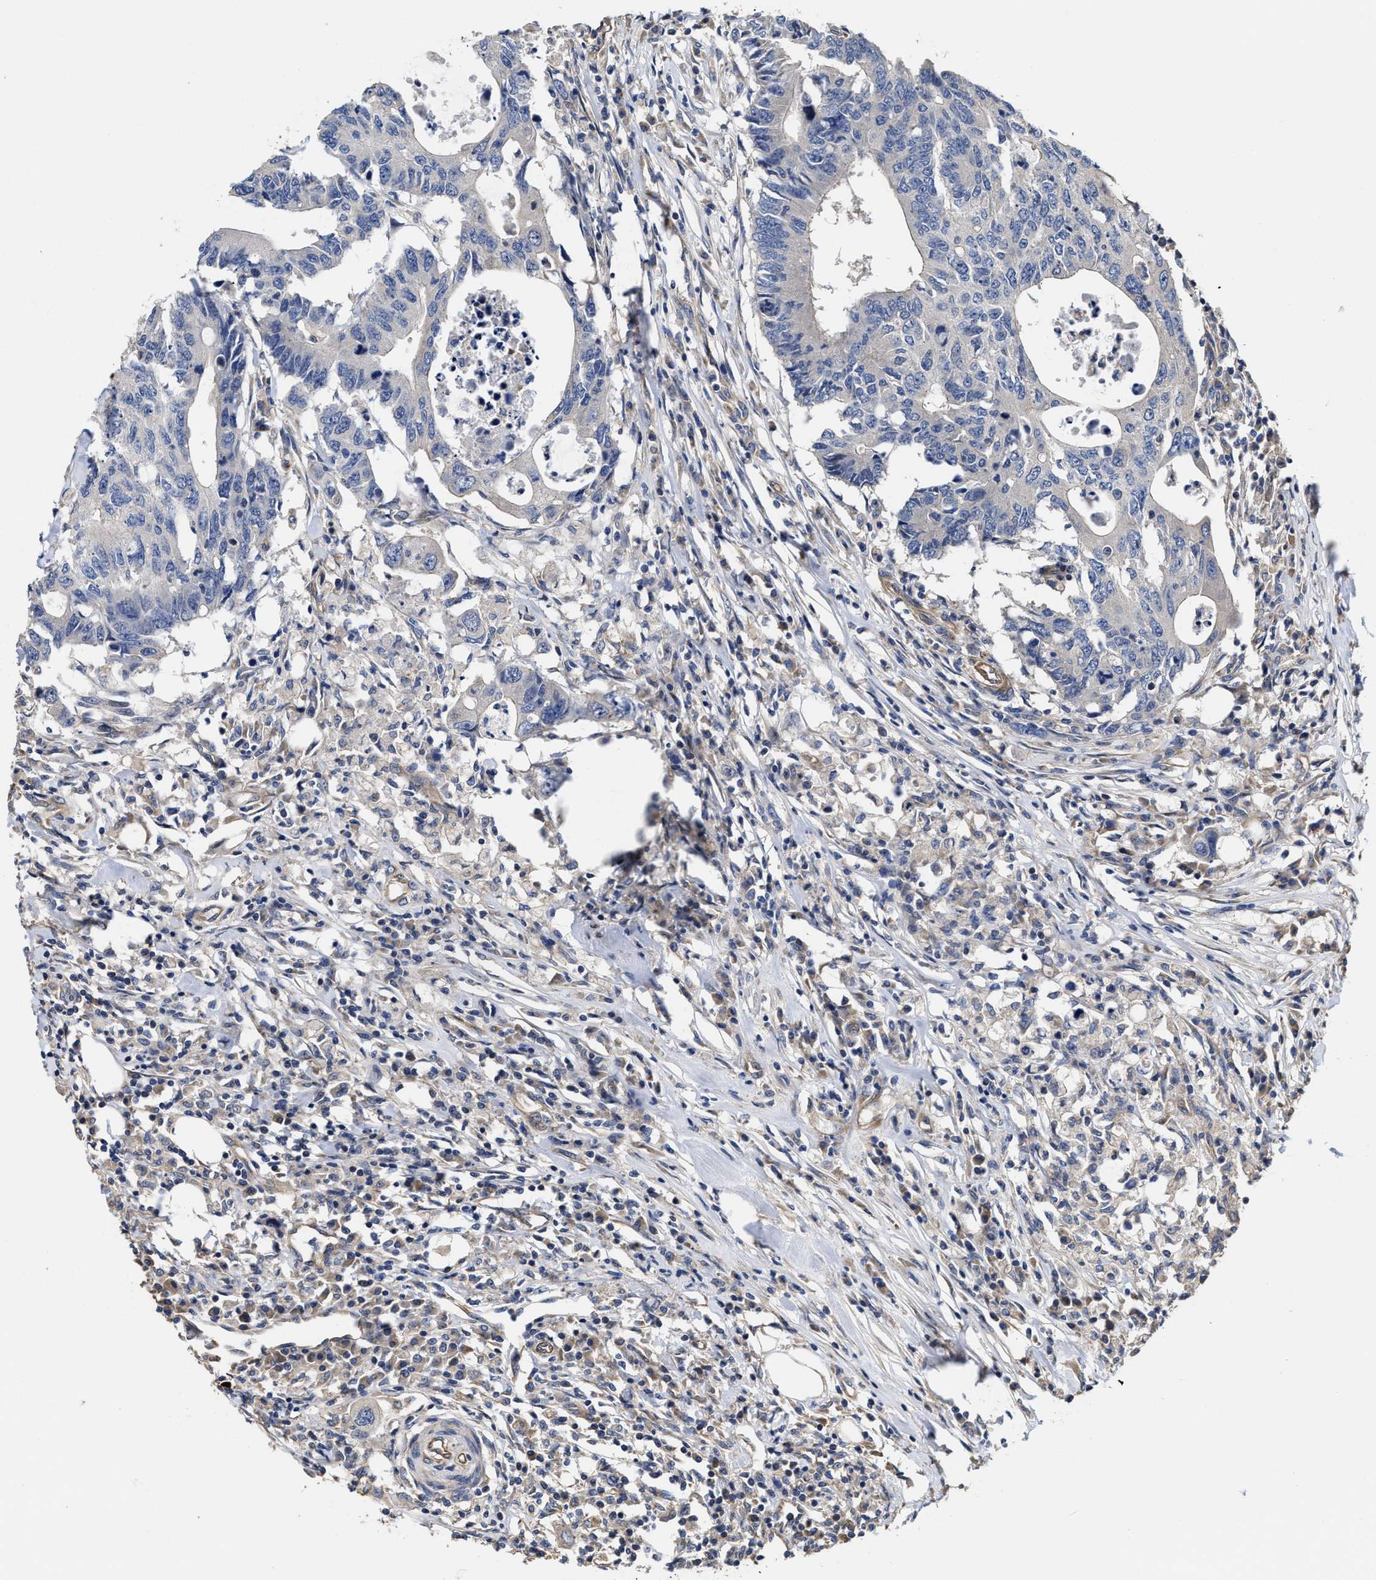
{"staining": {"intensity": "negative", "quantity": "none", "location": "none"}, "tissue": "colorectal cancer", "cell_type": "Tumor cells", "image_type": "cancer", "snomed": [{"axis": "morphology", "description": "Adenocarcinoma, NOS"}, {"axis": "topography", "description": "Colon"}], "caption": "This is a micrograph of immunohistochemistry (IHC) staining of colorectal cancer, which shows no staining in tumor cells.", "gene": "TRAF6", "patient": {"sex": "male", "age": 71}}